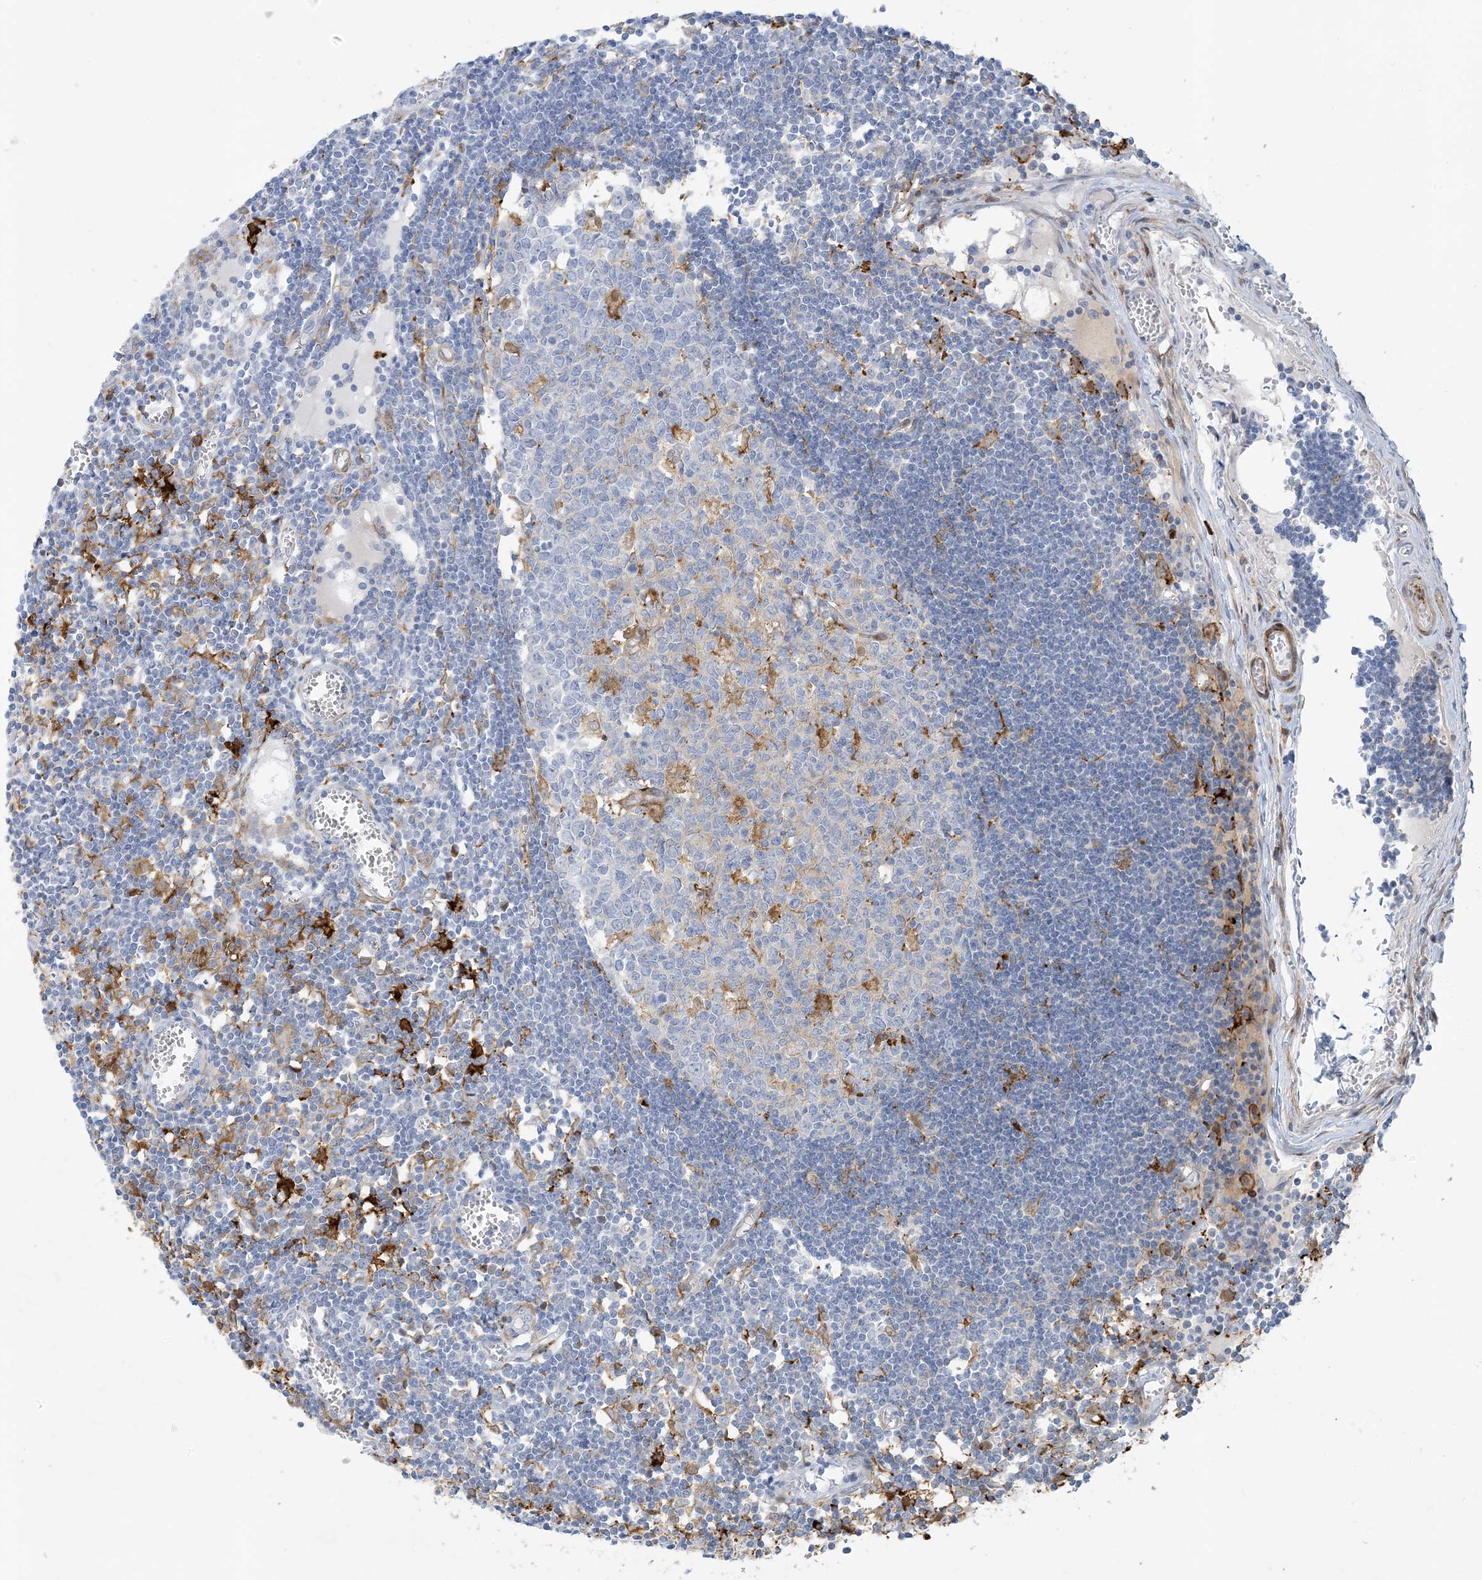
{"staining": {"intensity": "negative", "quantity": "none", "location": "none"}, "tissue": "lymph node", "cell_type": "Germinal center cells", "image_type": "normal", "snomed": [{"axis": "morphology", "description": "Normal tissue, NOS"}, {"axis": "topography", "description": "Lymph node"}], "caption": "Immunohistochemistry of unremarkable human lymph node shows no staining in germinal center cells.", "gene": "ICMT", "patient": {"sex": "female", "age": 11}}